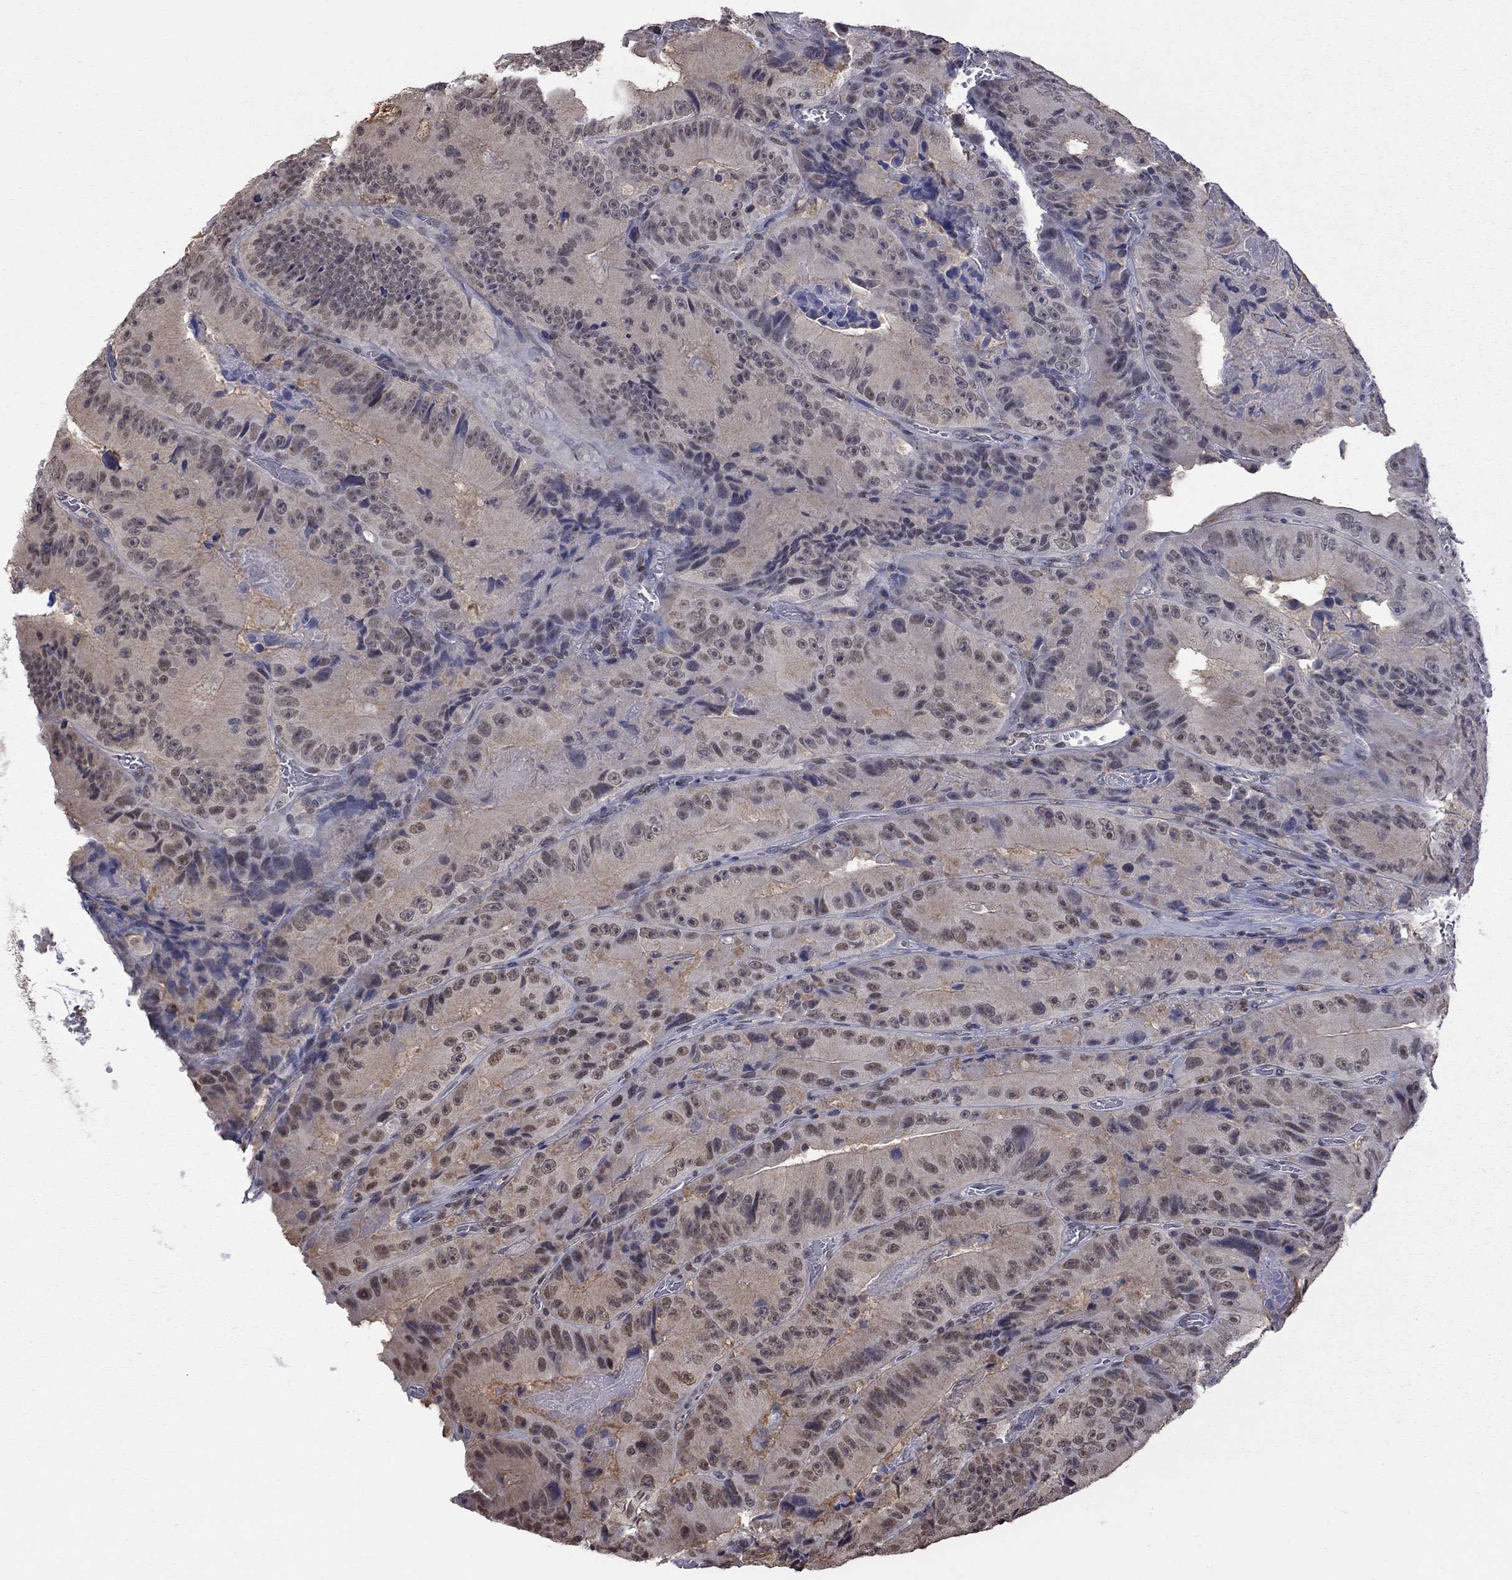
{"staining": {"intensity": "weak", "quantity": "<25%", "location": "nuclear"}, "tissue": "colorectal cancer", "cell_type": "Tumor cells", "image_type": "cancer", "snomed": [{"axis": "morphology", "description": "Adenocarcinoma, NOS"}, {"axis": "topography", "description": "Colon"}], "caption": "High power microscopy photomicrograph of an IHC micrograph of colorectal adenocarcinoma, revealing no significant expression in tumor cells.", "gene": "RFWD3", "patient": {"sex": "female", "age": 86}}